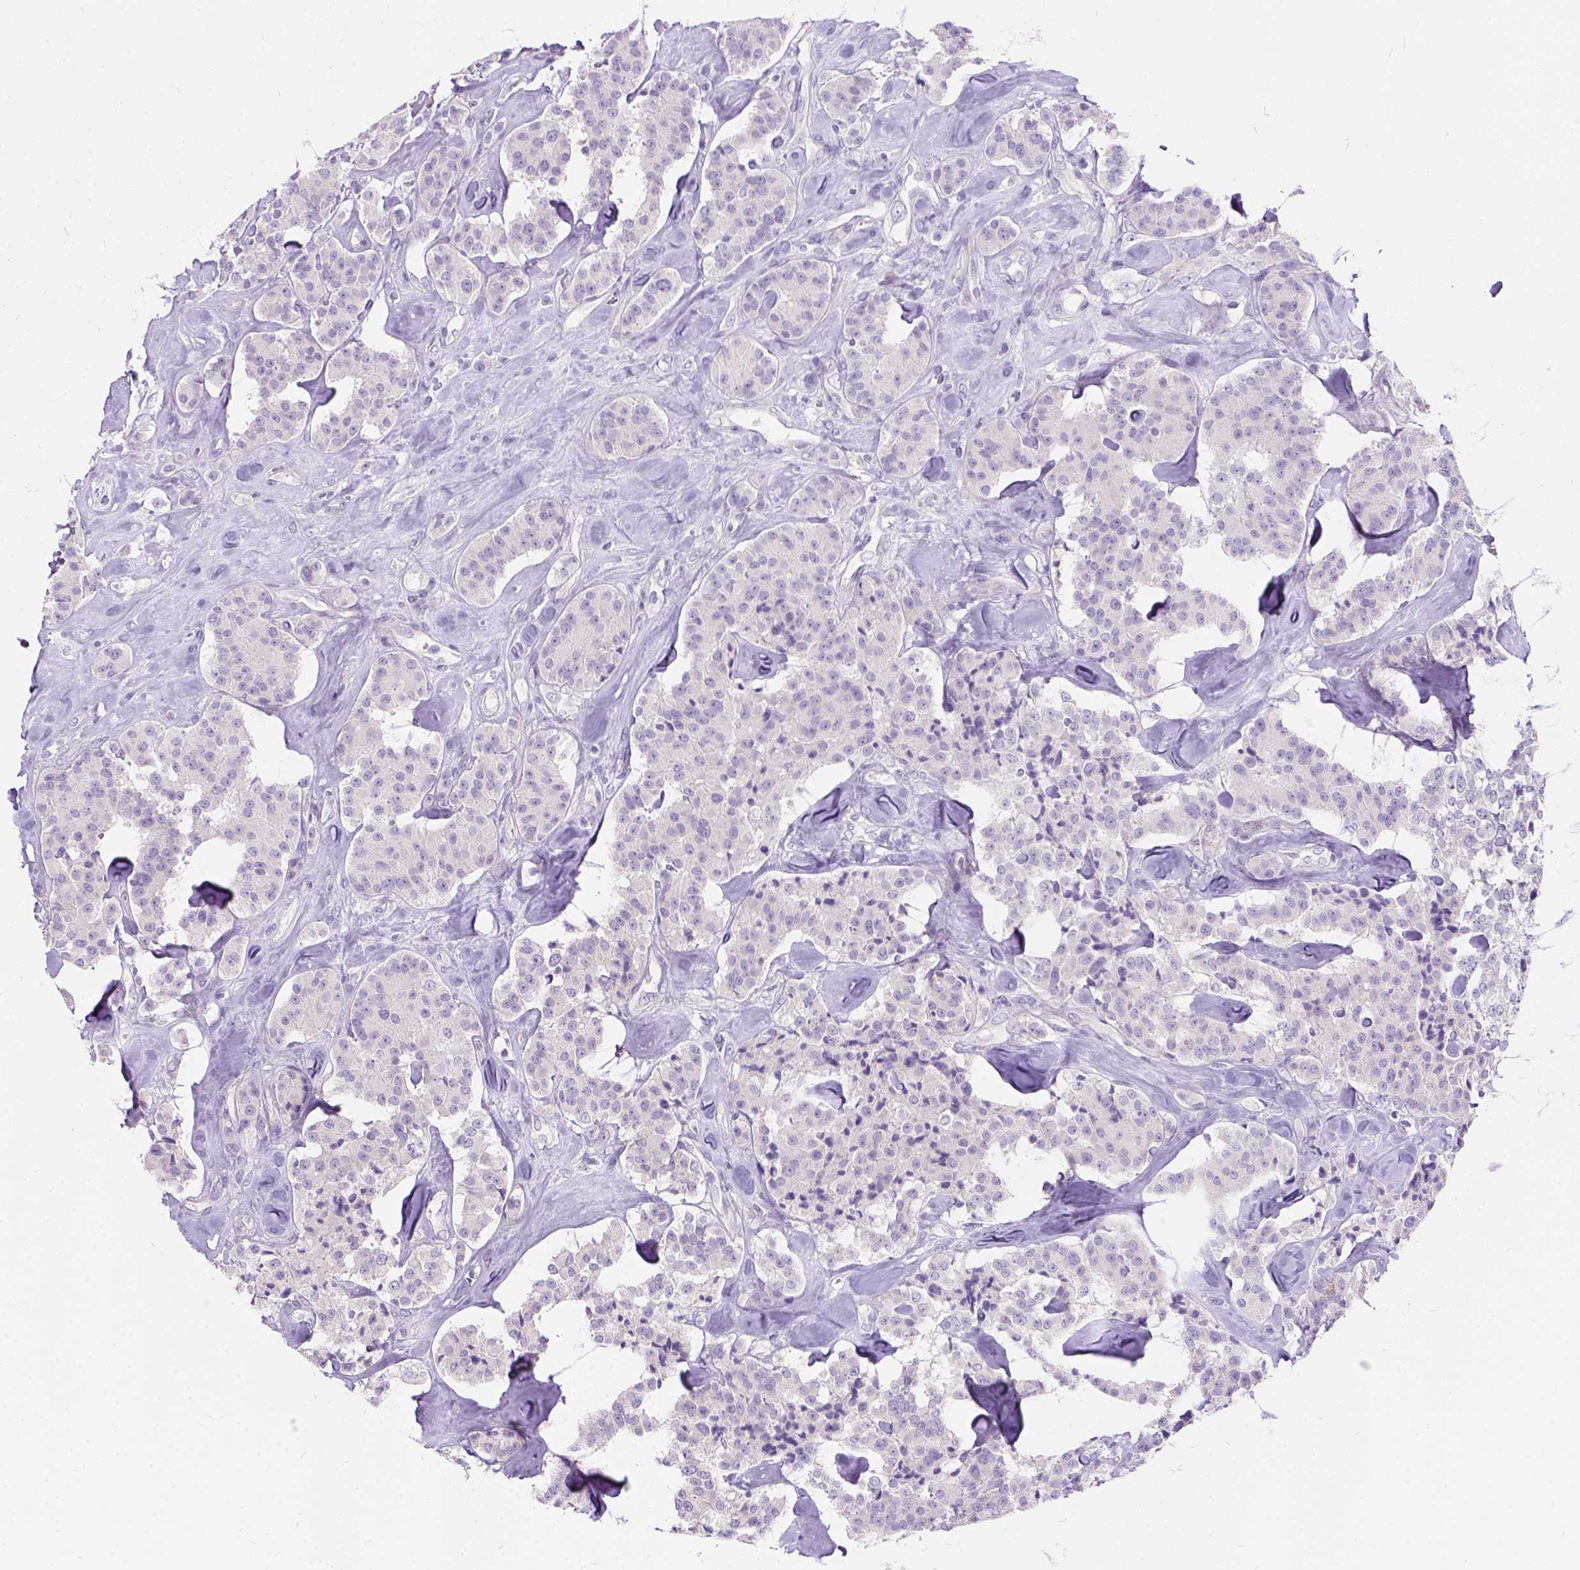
{"staining": {"intensity": "negative", "quantity": "none", "location": "none"}, "tissue": "carcinoid", "cell_type": "Tumor cells", "image_type": "cancer", "snomed": [{"axis": "morphology", "description": "Carcinoid, malignant, NOS"}, {"axis": "topography", "description": "Pancreas"}], "caption": "Carcinoid was stained to show a protein in brown. There is no significant positivity in tumor cells. (Stains: DAB immunohistochemistry (IHC) with hematoxylin counter stain, Microscopy: brightfield microscopy at high magnification).", "gene": "C20orf144", "patient": {"sex": "male", "age": 41}}